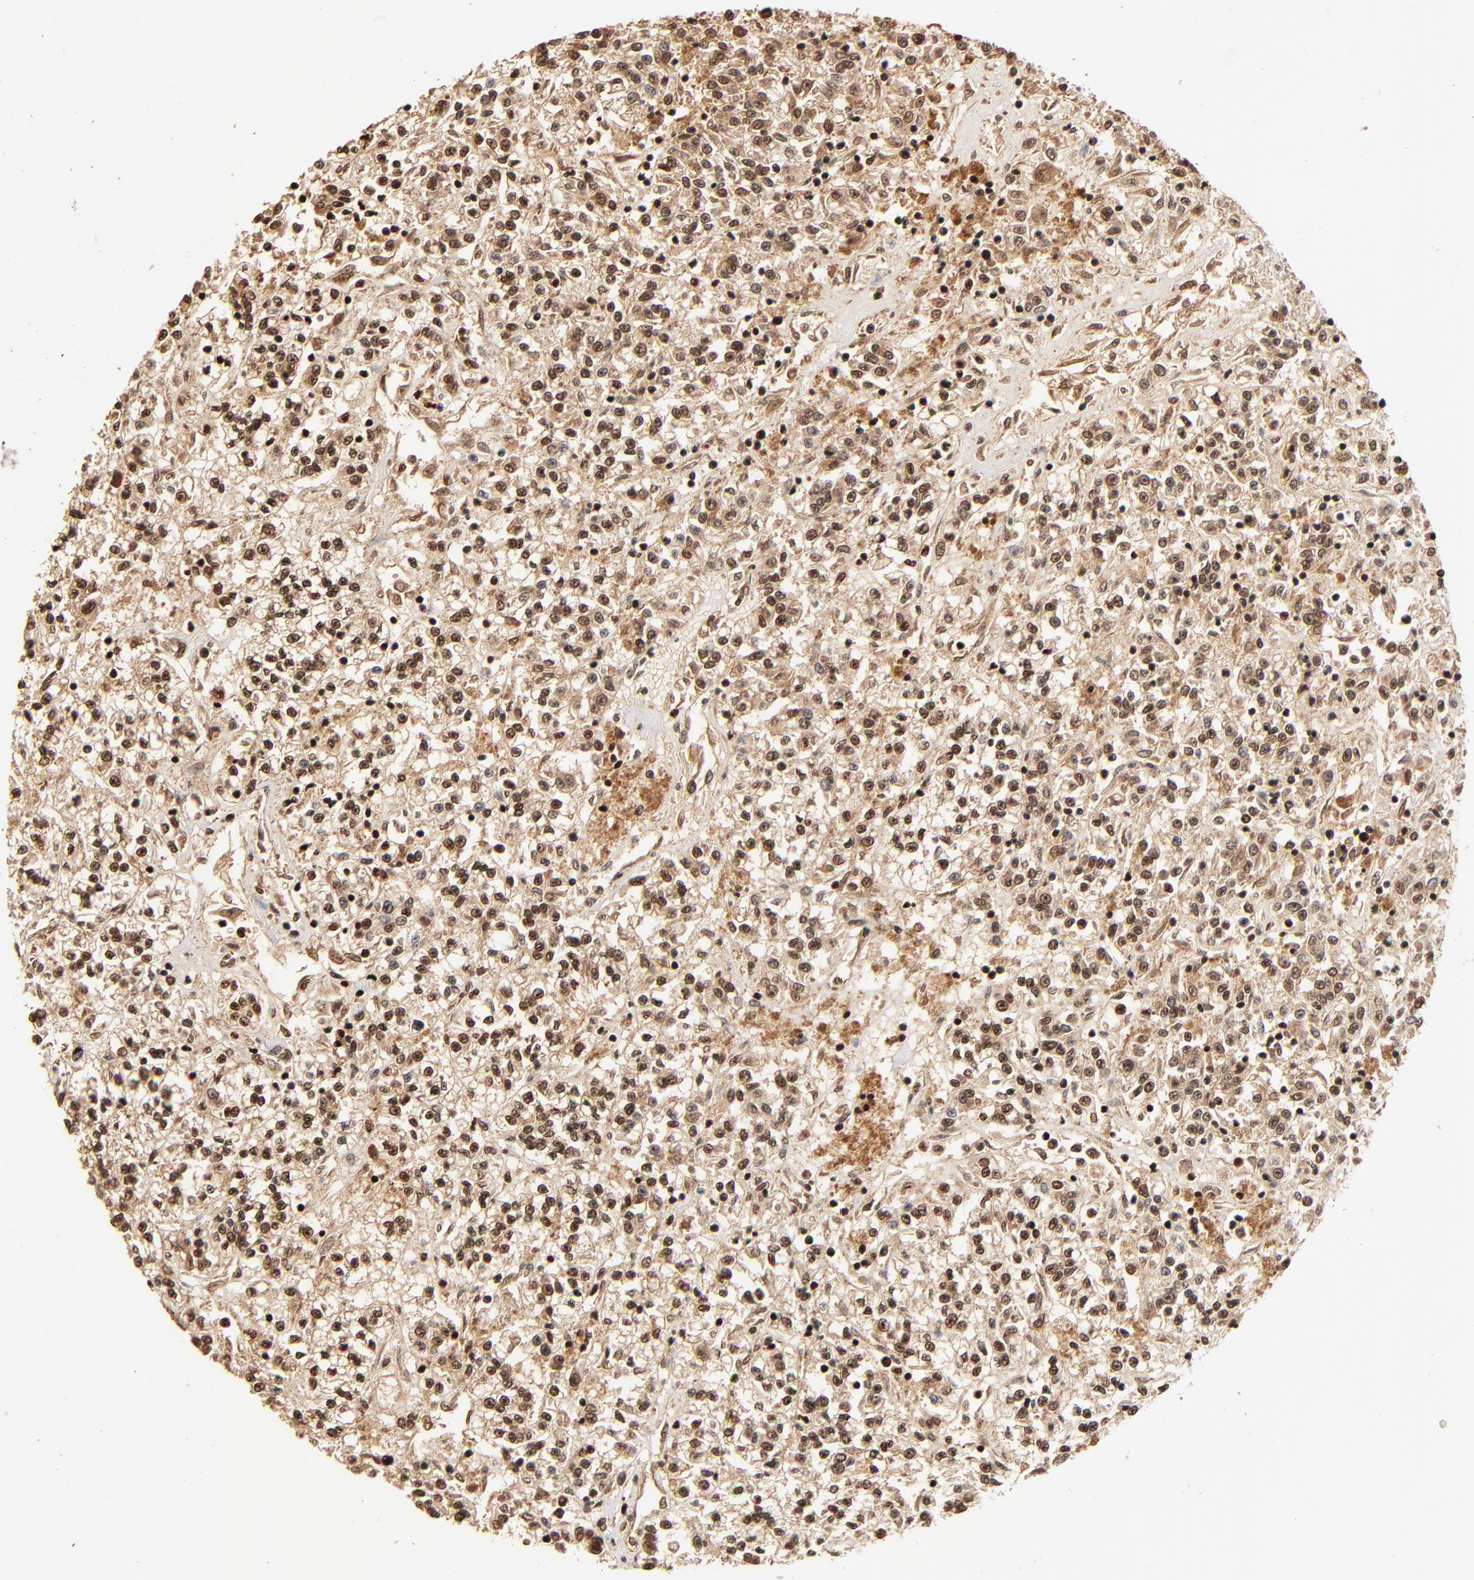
{"staining": {"intensity": "strong", "quantity": ">75%", "location": "cytoplasmic/membranous,nuclear"}, "tissue": "renal cancer", "cell_type": "Tumor cells", "image_type": "cancer", "snomed": [{"axis": "morphology", "description": "Adenocarcinoma, NOS"}, {"axis": "topography", "description": "Kidney"}], "caption": "Strong cytoplasmic/membranous and nuclear protein expression is present in about >75% of tumor cells in renal cancer.", "gene": "MED12", "patient": {"sex": "female", "age": 76}}